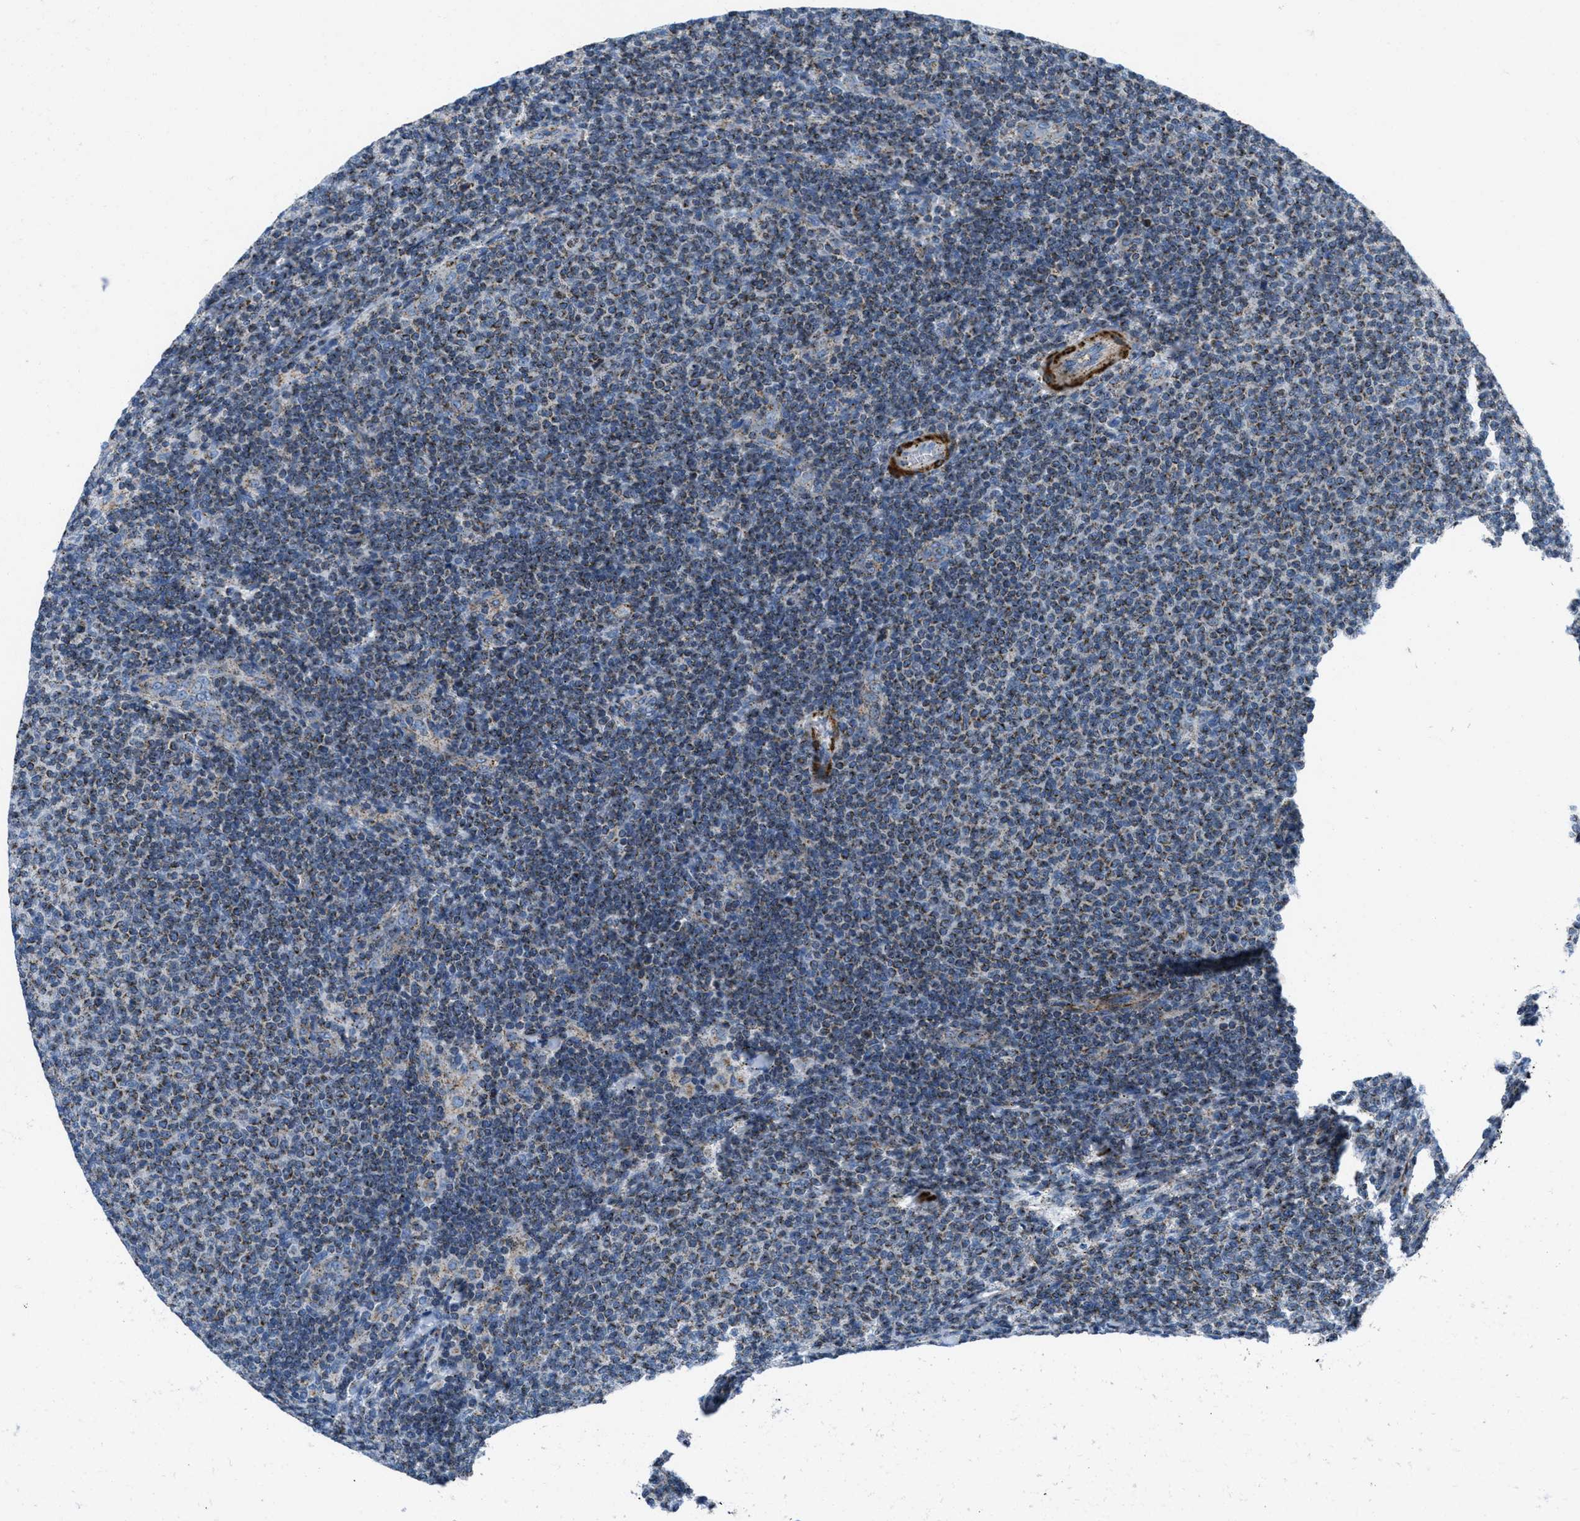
{"staining": {"intensity": "moderate", "quantity": "25%-75%", "location": "cytoplasmic/membranous"}, "tissue": "lymphoma", "cell_type": "Tumor cells", "image_type": "cancer", "snomed": [{"axis": "morphology", "description": "Malignant lymphoma, non-Hodgkin's type, Low grade"}, {"axis": "topography", "description": "Lymph node"}], "caption": "Immunohistochemistry image of lymphoma stained for a protein (brown), which reveals medium levels of moderate cytoplasmic/membranous expression in approximately 25%-75% of tumor cells.", "gene": "MFSD13A", "patient": {"sex": "male", "age": 66}}